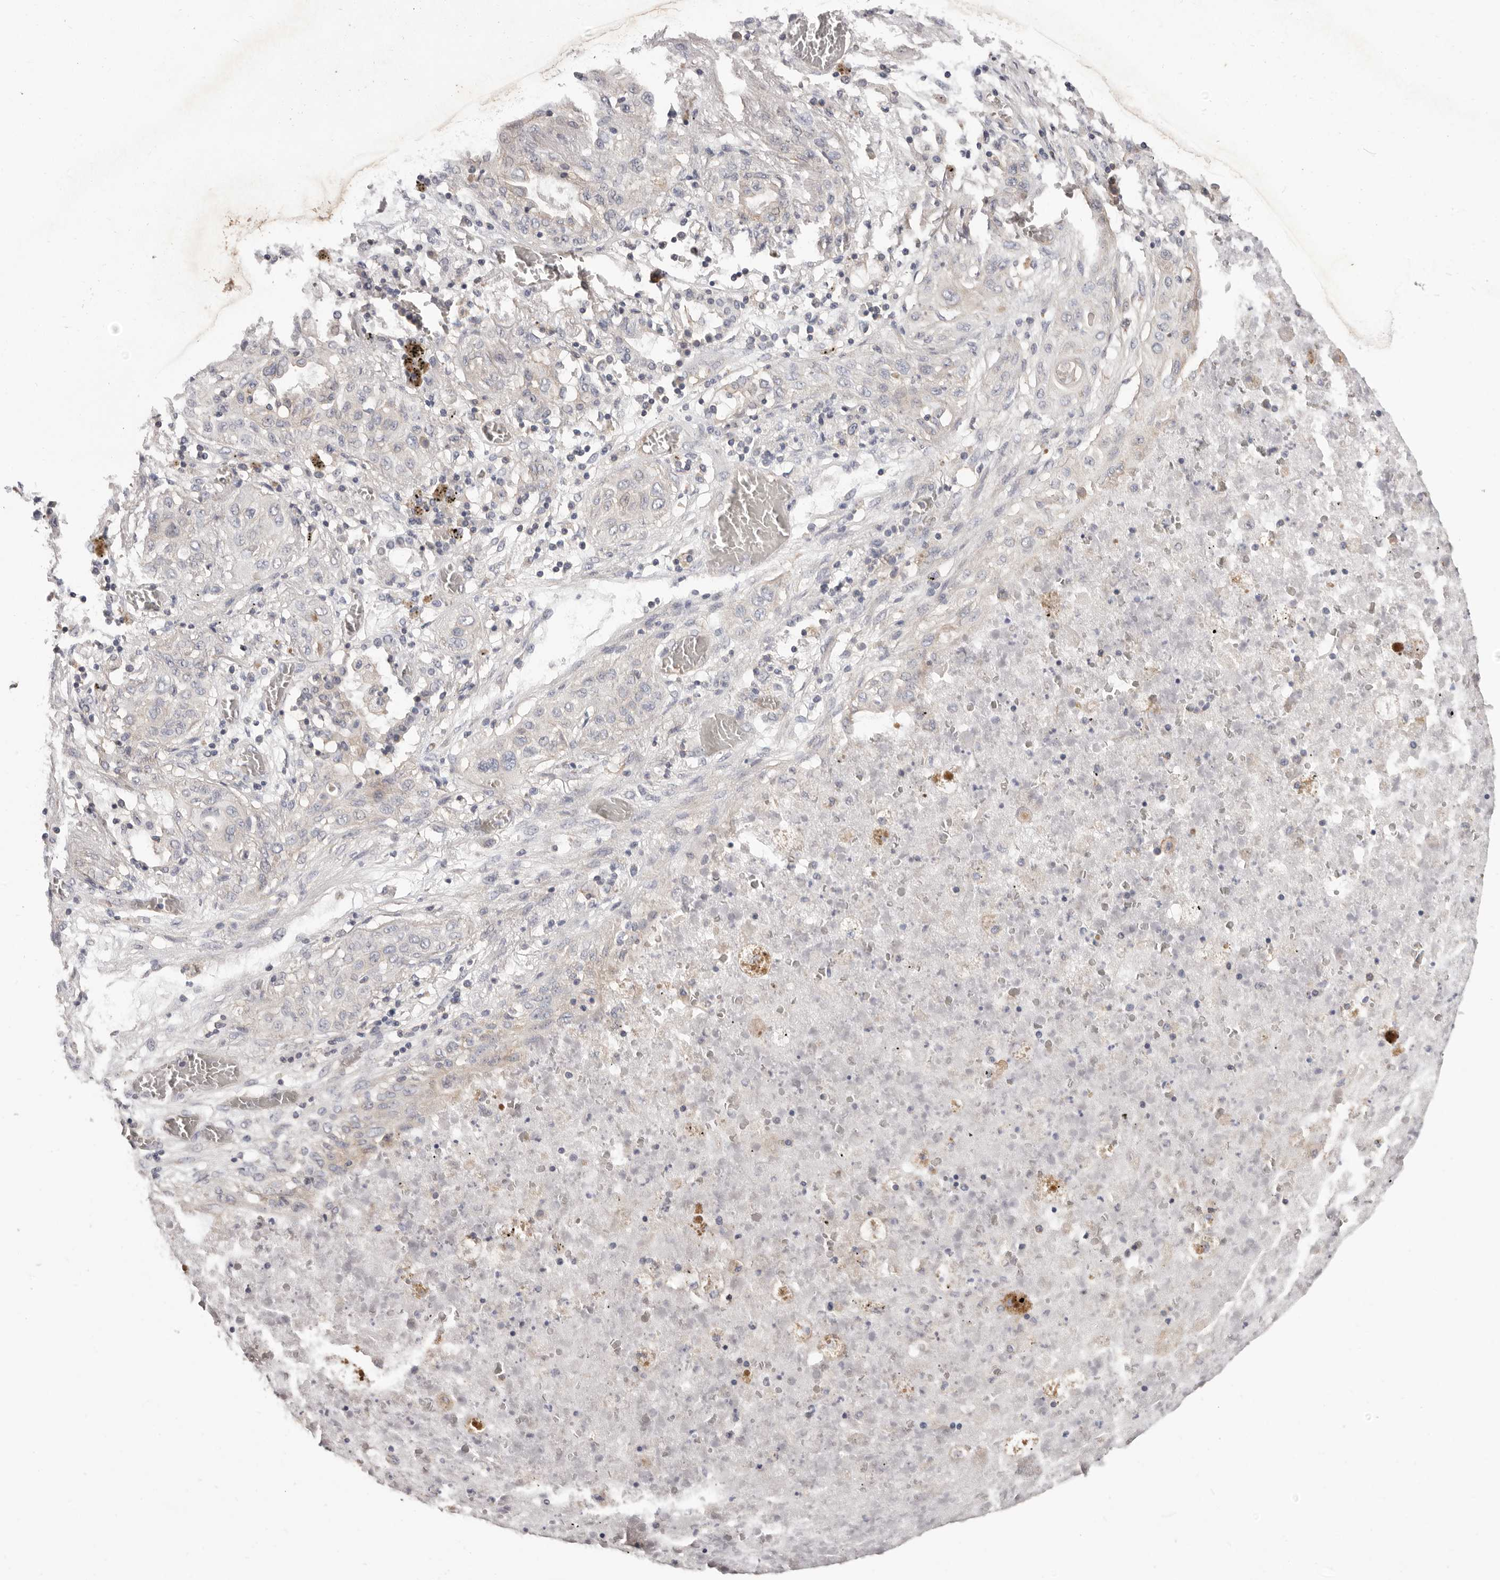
{"staining": {"intensity": "negative", "quantity": "none", "location": "none"}, "tissue": "lung cancer", "cell_type": "Tumor cells", "image_type": "cancer", "snomed": [{"axis": "morphology", "description": "Squamous cell carcinoma, NOS"}, {"axis": "topography", "description": "Lung"}], "caption": "A histopathology image of lung cancer stained for a protein exhibits no brown staining in tumor cells. (Brightfield microscopy of DAB (3,3'-diaminobenzidine) immunohistochemistry at high magnification).", "gene": "MMACHC", "patient": {"sex": "female", "age": 47}}